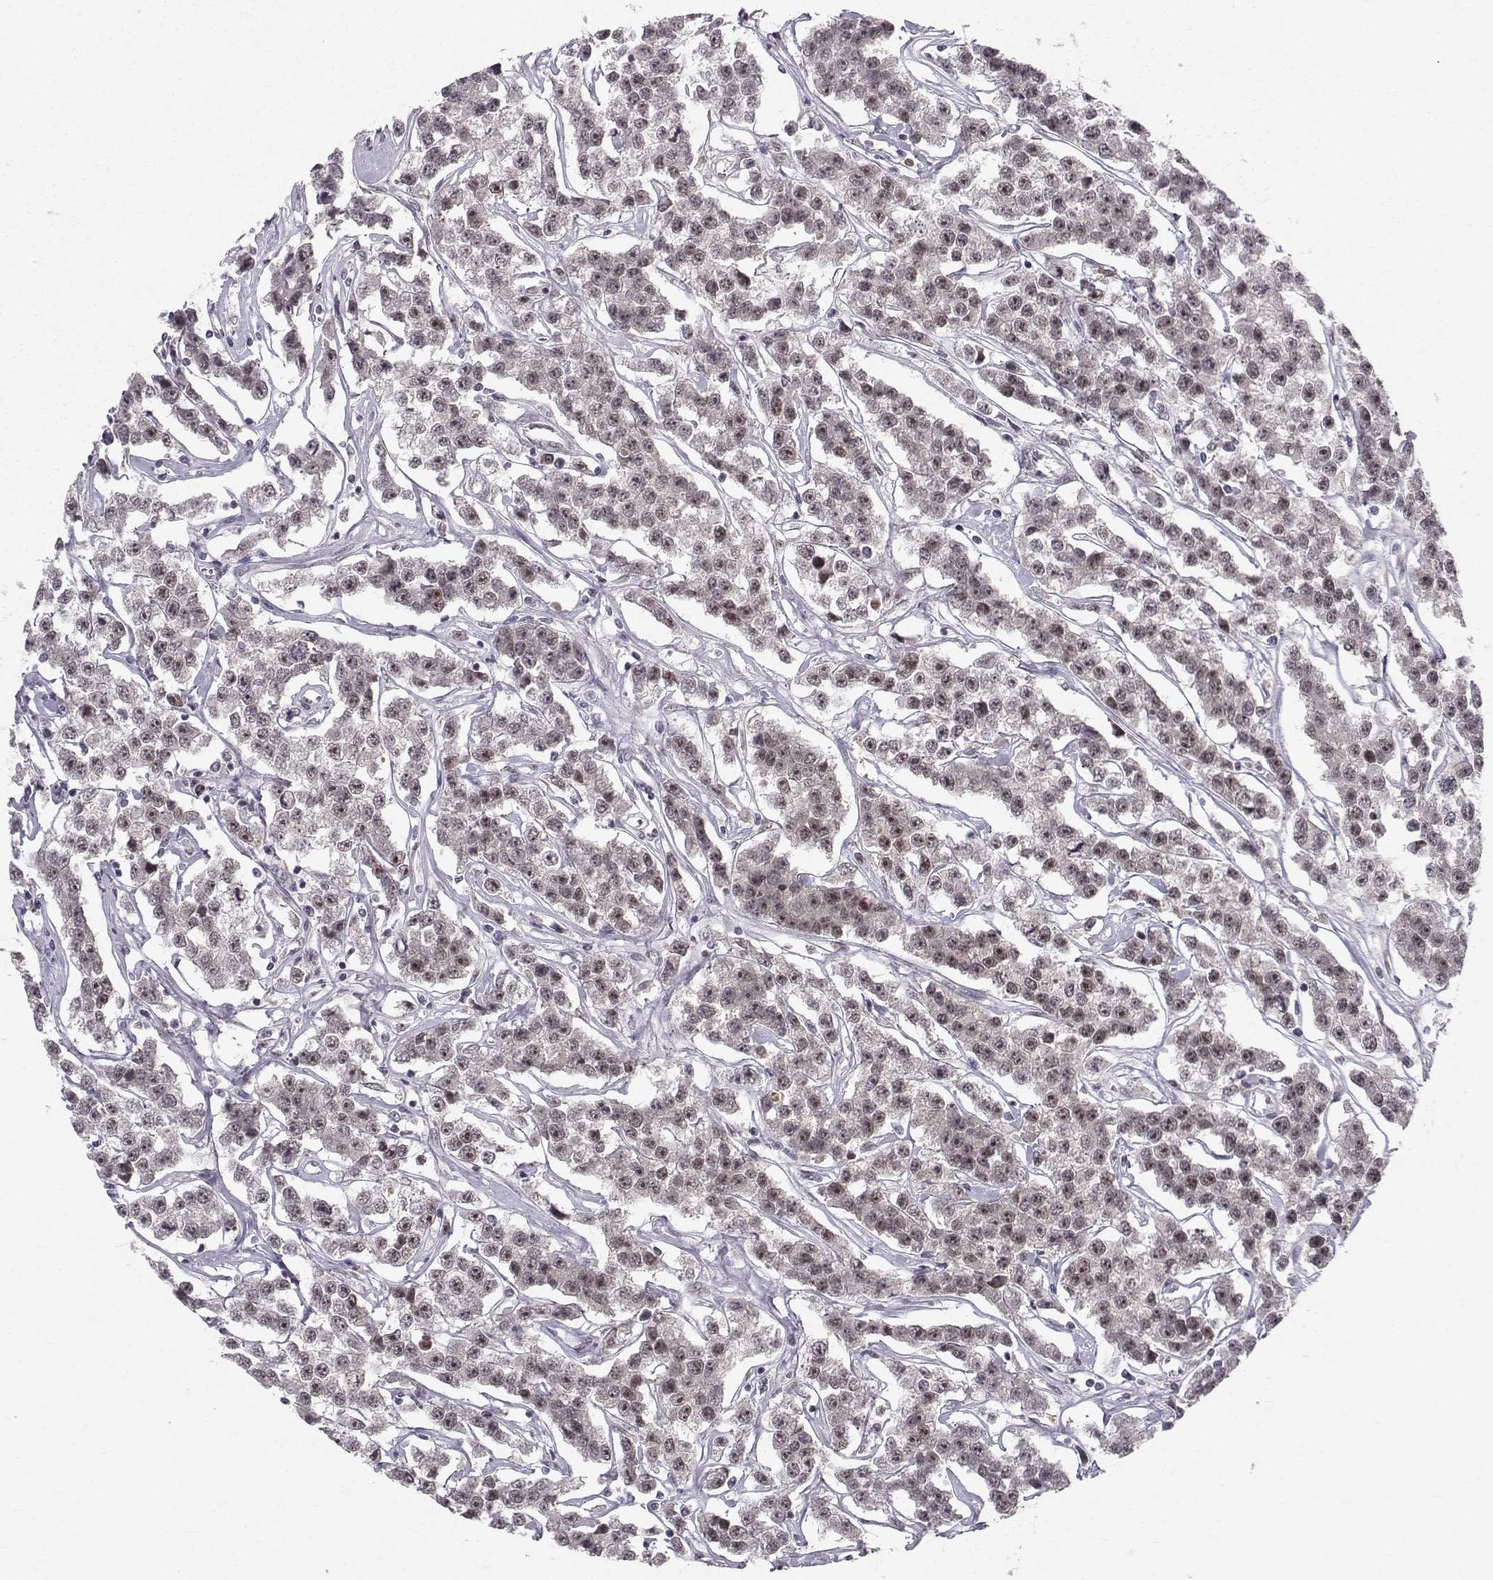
{"staining": {"intensity": "weak", "quantity": "<25%", "location": "nuclear"}, "tissue": "testis cancer", "cell_type": "Tumor cells", "image_type": "cancer", "snomed": [{"axis": "morphology", "description": "Seminoma, NOS"}, {"axis": "topography", "description": "Testis"}], "caption": "Testis cancer was stained to show a protein in brown. There is no significant staining in tumor cells.", "gene": "RPP38", "patient": {"sex": "male", "age": 59}}